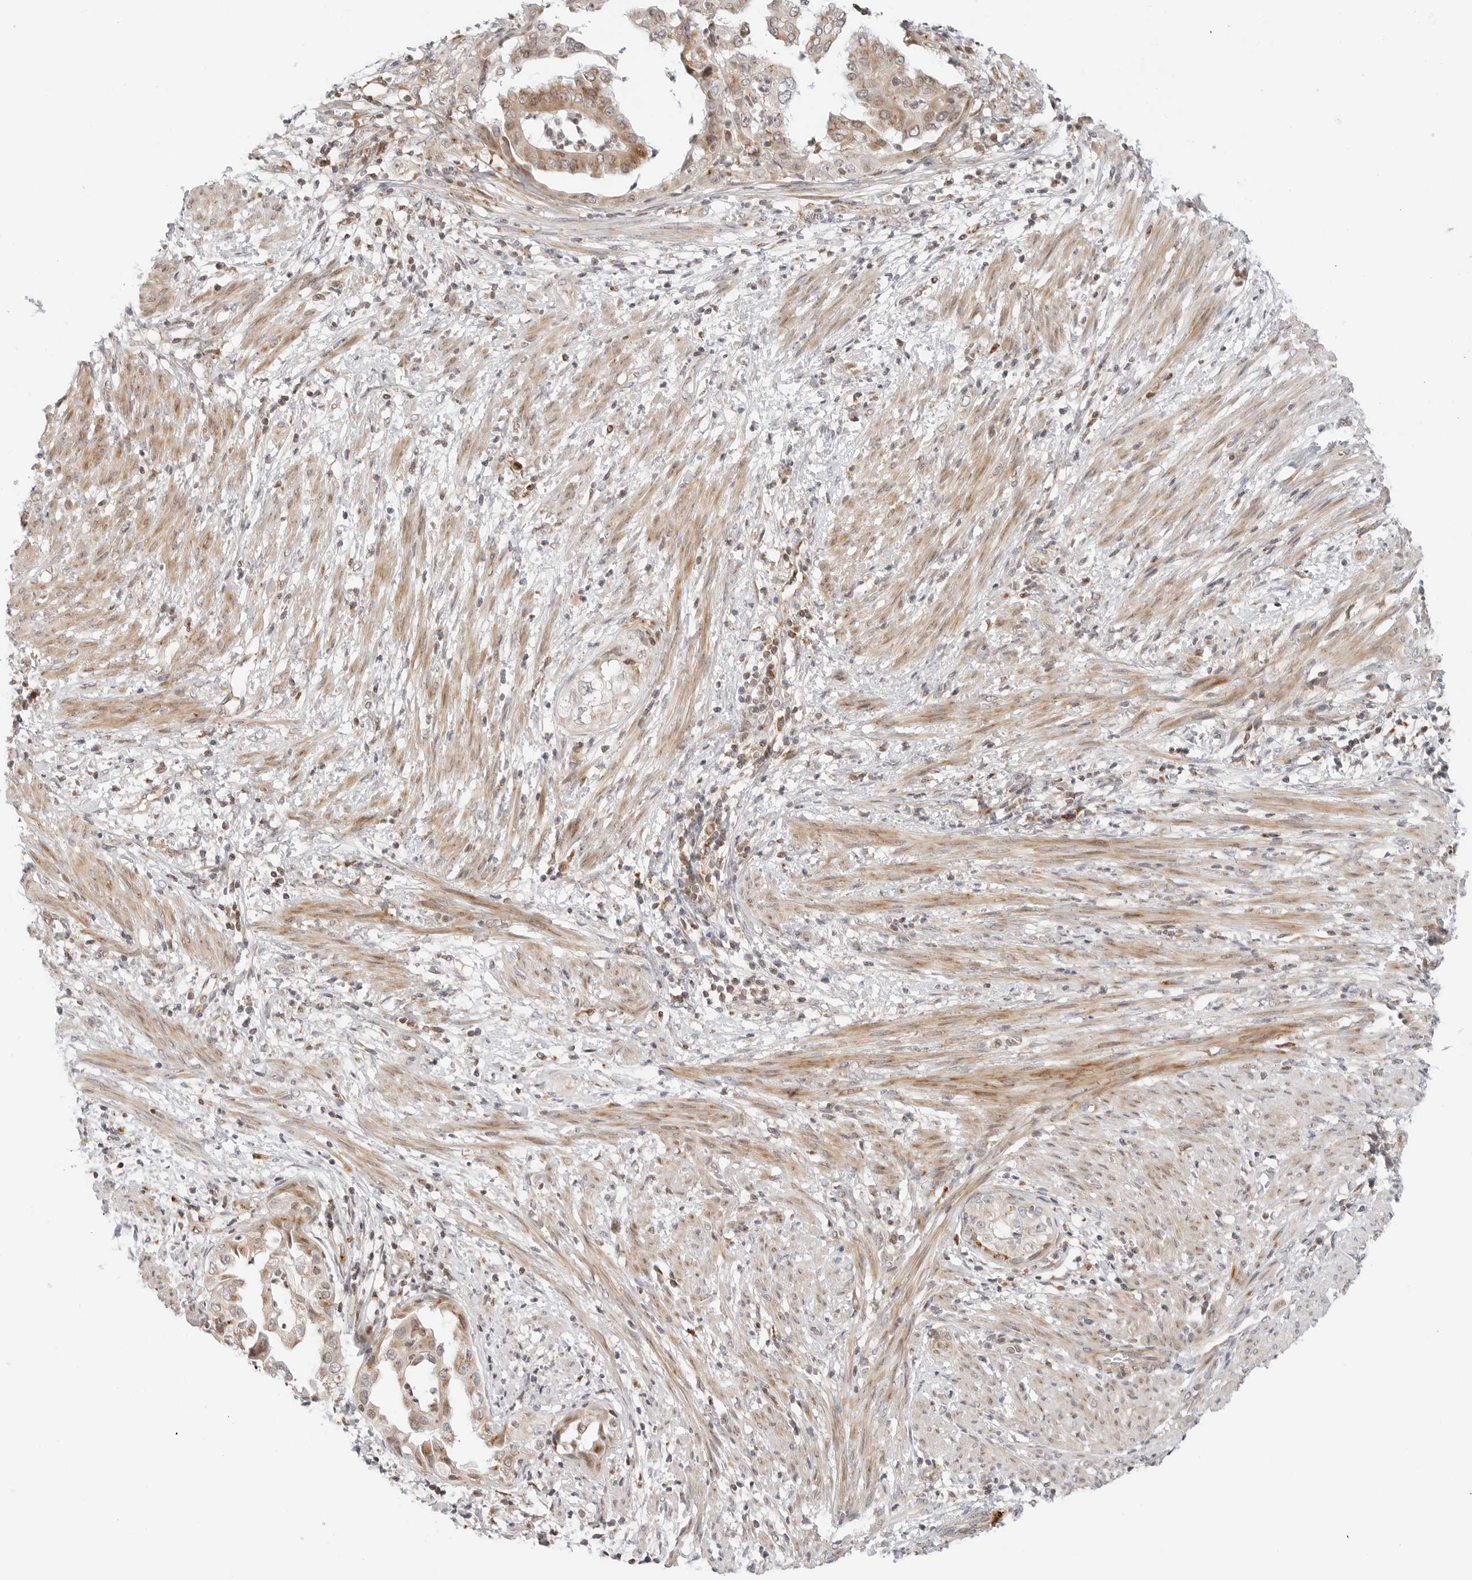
{"staining": {"intensity": "weak", "quantity": ">75%", "location": "cytoplasmic/membranous"}, "tissue": "endometrial cancer", "cell_type": "Tumor cells", "image_type": "cancer", "snomed": [{"axis": "morphology", "description": "Adenocarcinoma, NOS"}, {"axis": "topography", "description": "Endometrium"}], "caption": "High-power microscopy captured an IHC photomicrograph of adenocarcinoma (endometrial), revealing weak cytoplasmic/membranous expression in about >75% of tumor cells.", "gene": "DYRK4", "patient": {"sex": "female", "age": 85}}